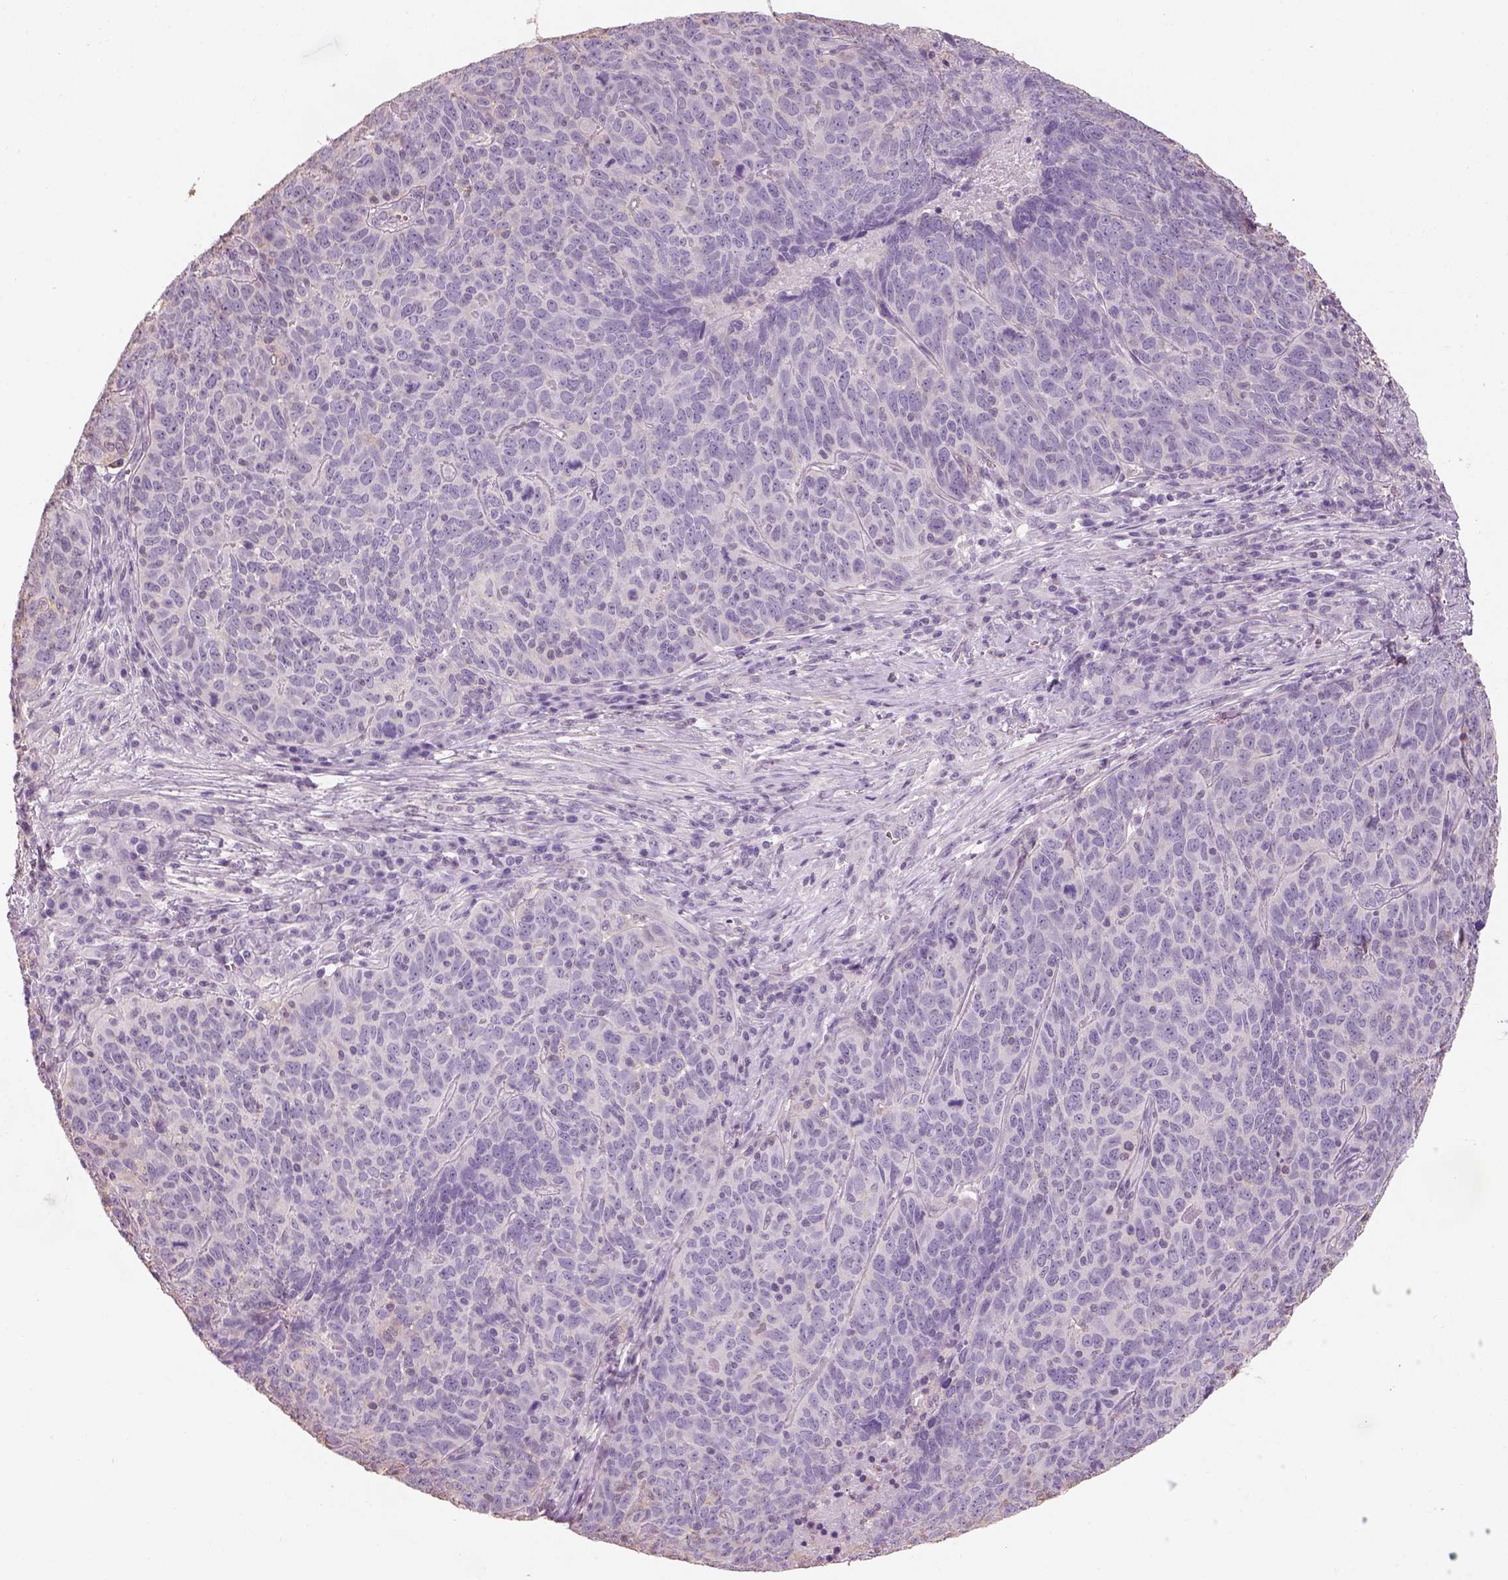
{"staining": {"intensity": "negative", "quantity": "none", "location": "none"}, "tissue": "skin cancer", "cell_type": "Tumor cells", "image_type": "cancer", "snomed": [{"axis": "morphology", "description": "Squamous cell carcinoma, NOS"}, {"axis": "topography", "description": "Skin"}, {"axis": "topography", "description": "Anal"}], "caption": "Human squamous cell carcinoma (skin) stained for a protein using immunohistochemistry (IHC) exhibits no staining in tumor cells.", "gene": "OTUD6A", "patient": {"sex": "female", "age": 51}}